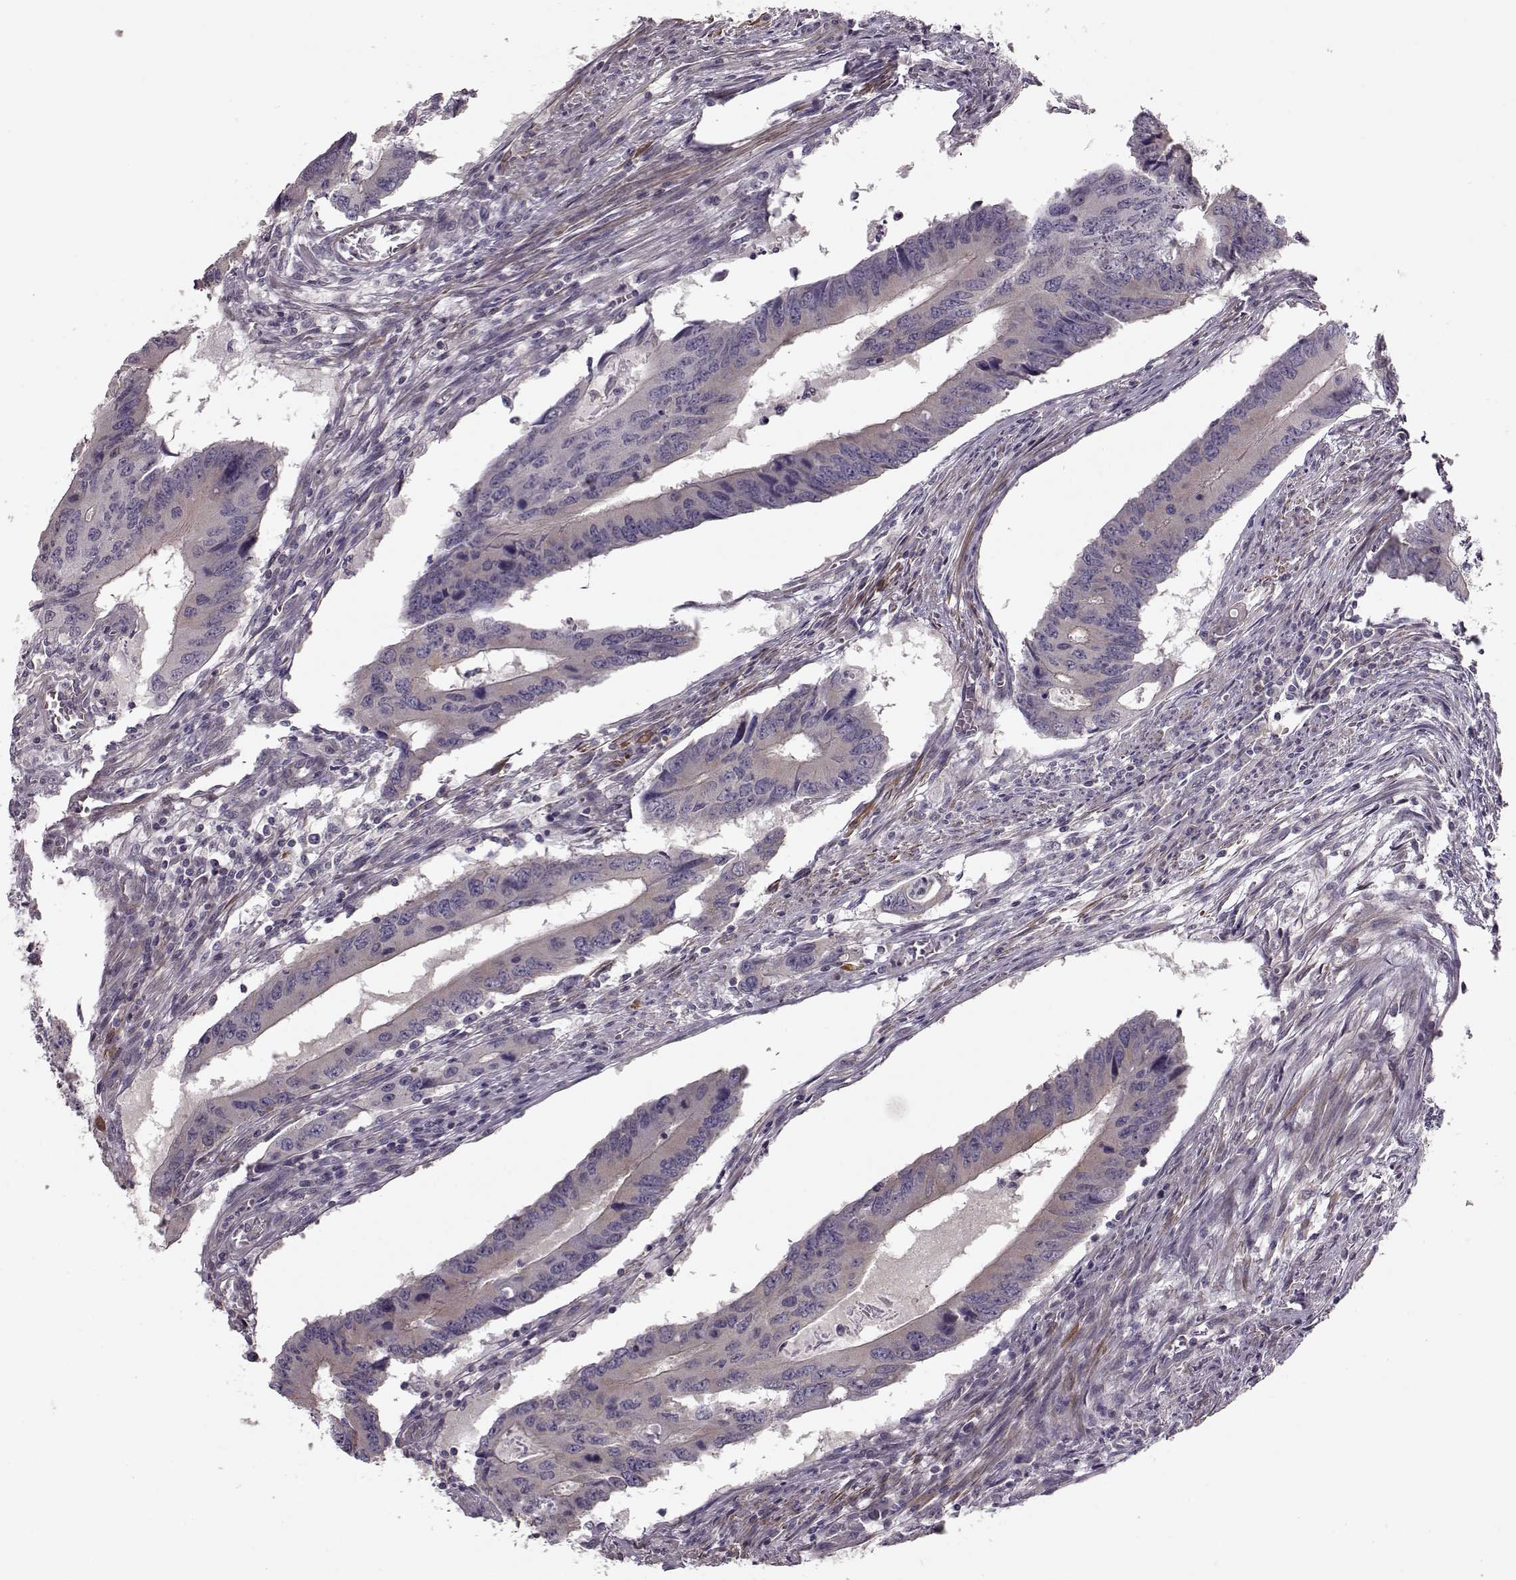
{"staining": {"intensity": "negative", "quantity": "none", "location": "none"}, "tissue": "colorectal cancer", "cell_type": "Tumor cells", "image_type": "cancer", "snomed": [{"axis": "morphology", "description": "Adenocarcinoma, NOS"}, {"axis": "topography", "description": "Colon"}], "caption": "Immunohistochemistry (IHC) of human colorectal cancer (adenocarcinoma) demonstrates no expression in tumor cells.", "gene": "SLAIN2", "patient": {"sex": "male", "age": 53}}